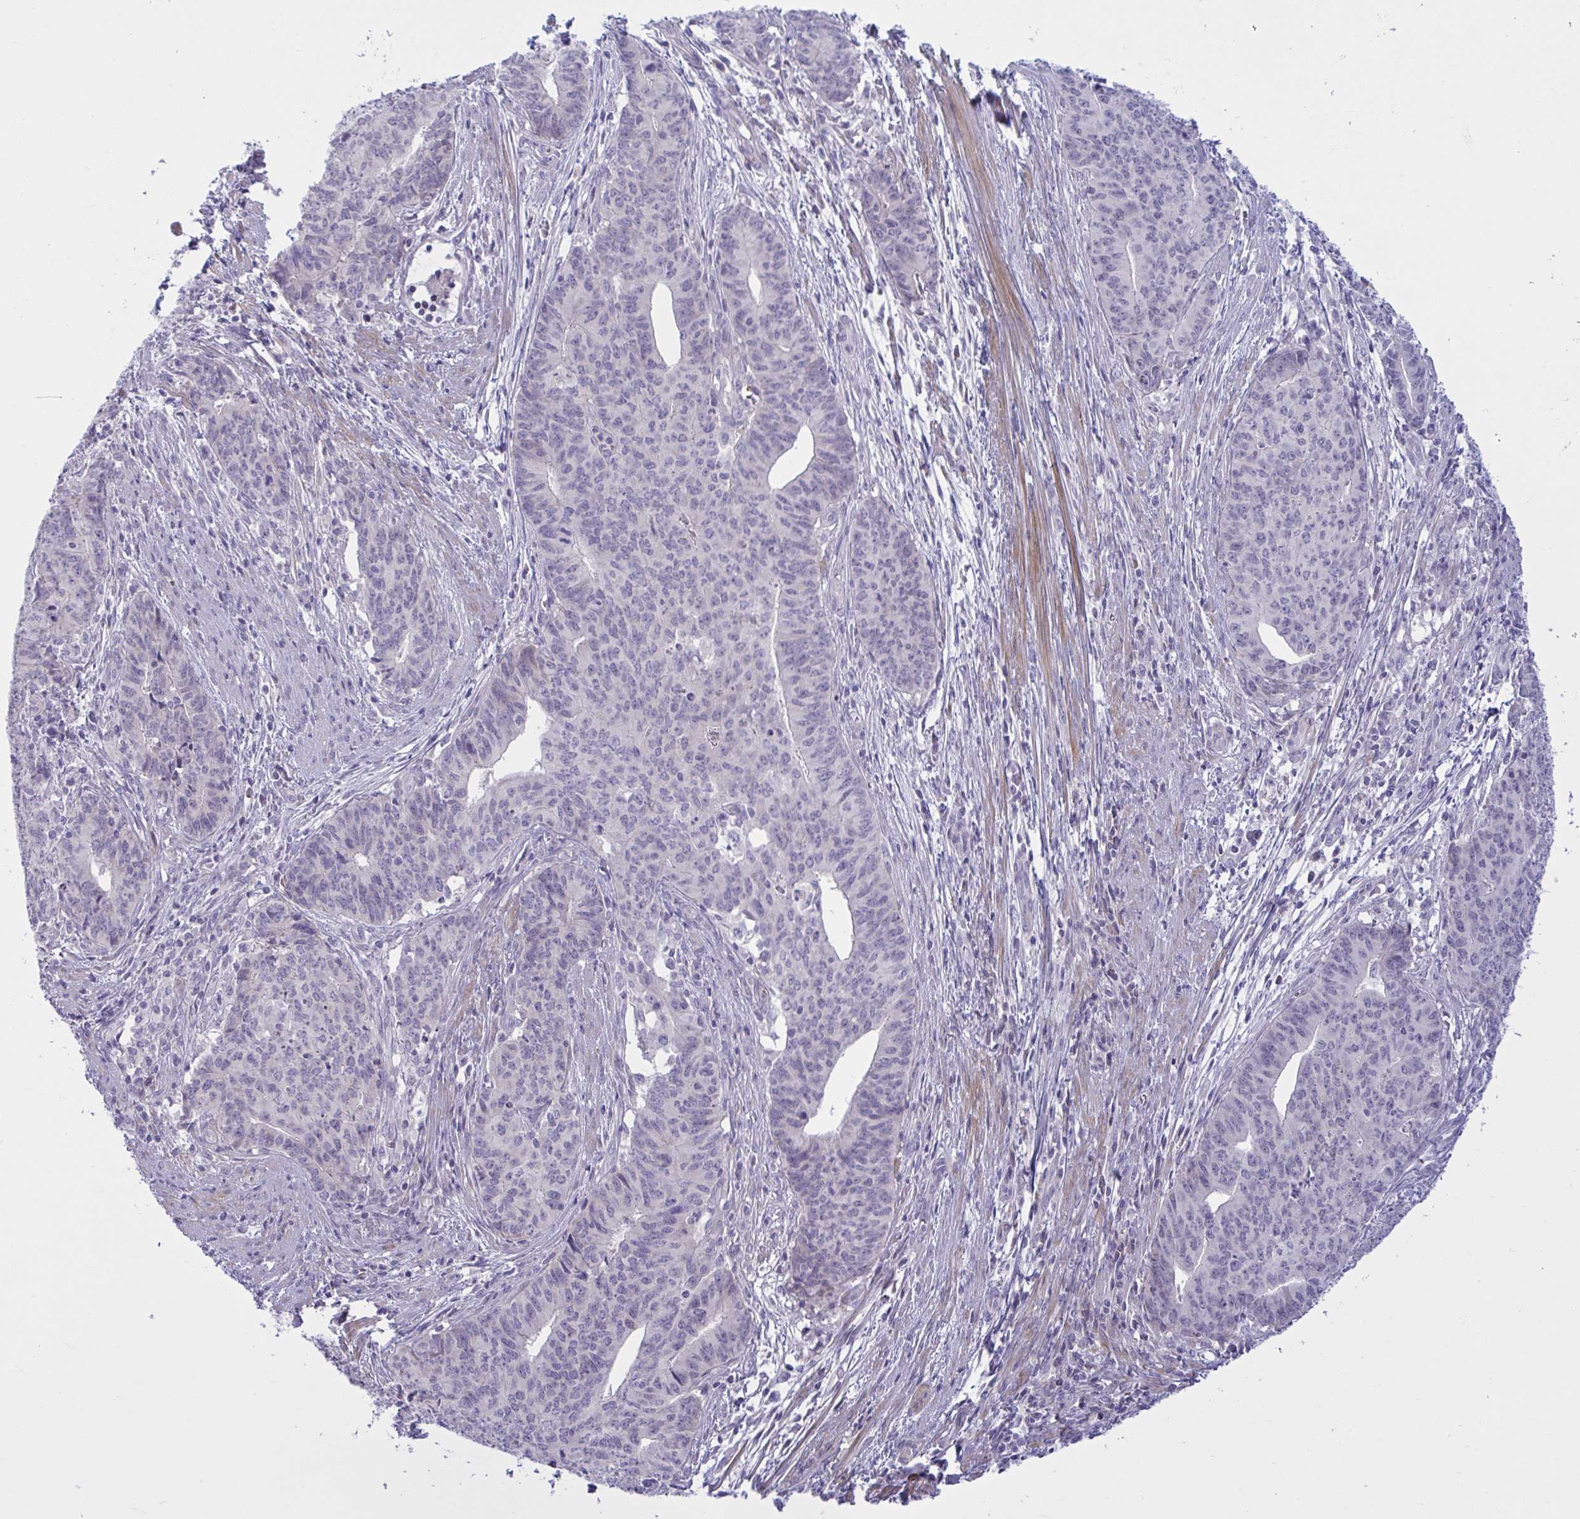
{"staining": {"intensity": "negative", "quantity": "none", "location": "none"}, "tissue": "endometrial cancer", "cell_type": "Tumor cells", "image_type": "cancer", "snomed": [{"axis": "morphology", "description": "Adenocarcinoma, NOS"}, {"axis": "topography", "description": "Endometrium"}], "caption": "The histopathology image exhibits no significant positivity in tumor cells of endometrial adenocarcinoma. (DAB immunohistochemistry with hematoxylin counter stain).", "gene": "VWC2", "patient": {"sex": "female", "age": 59}}